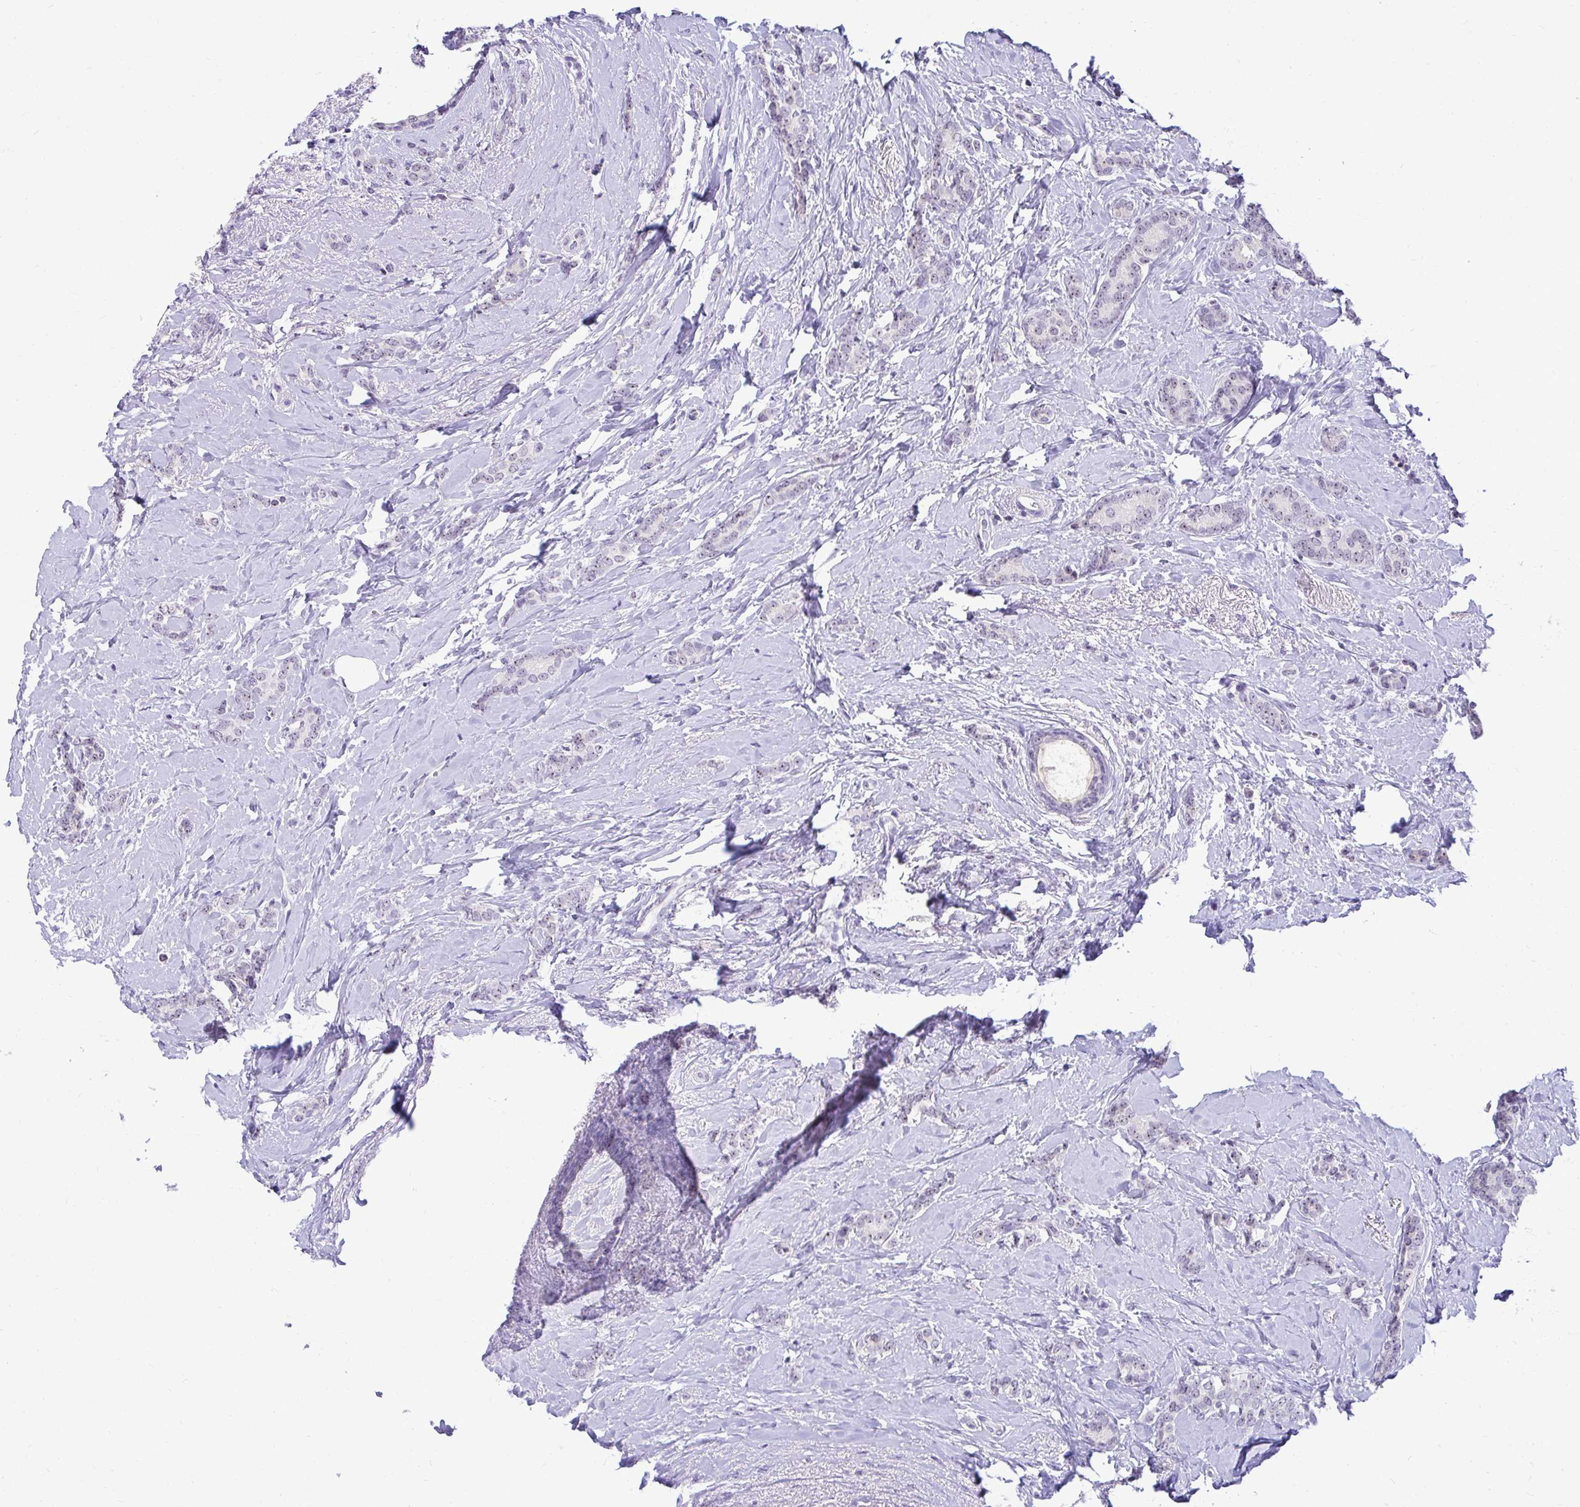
{"staining": {"intensity": "negative", "quantity": "none", "location": "none"}, "tissue": "breast cancer", "cell_type": "Tumor cells", "image_type": "cancer", "snomed": [{"axis": "morphology", "description": "Normal tissue, NOS"}, {"axis": "morphology", "description": "Duct carcinoma"}, {"axis": "topography", "description": "Breast"}], "caption": "Tumor cells show no significant protein positivity in breast cancer.", "gene": "NIFK", "patient": {"sex": "female", "age": 77}}